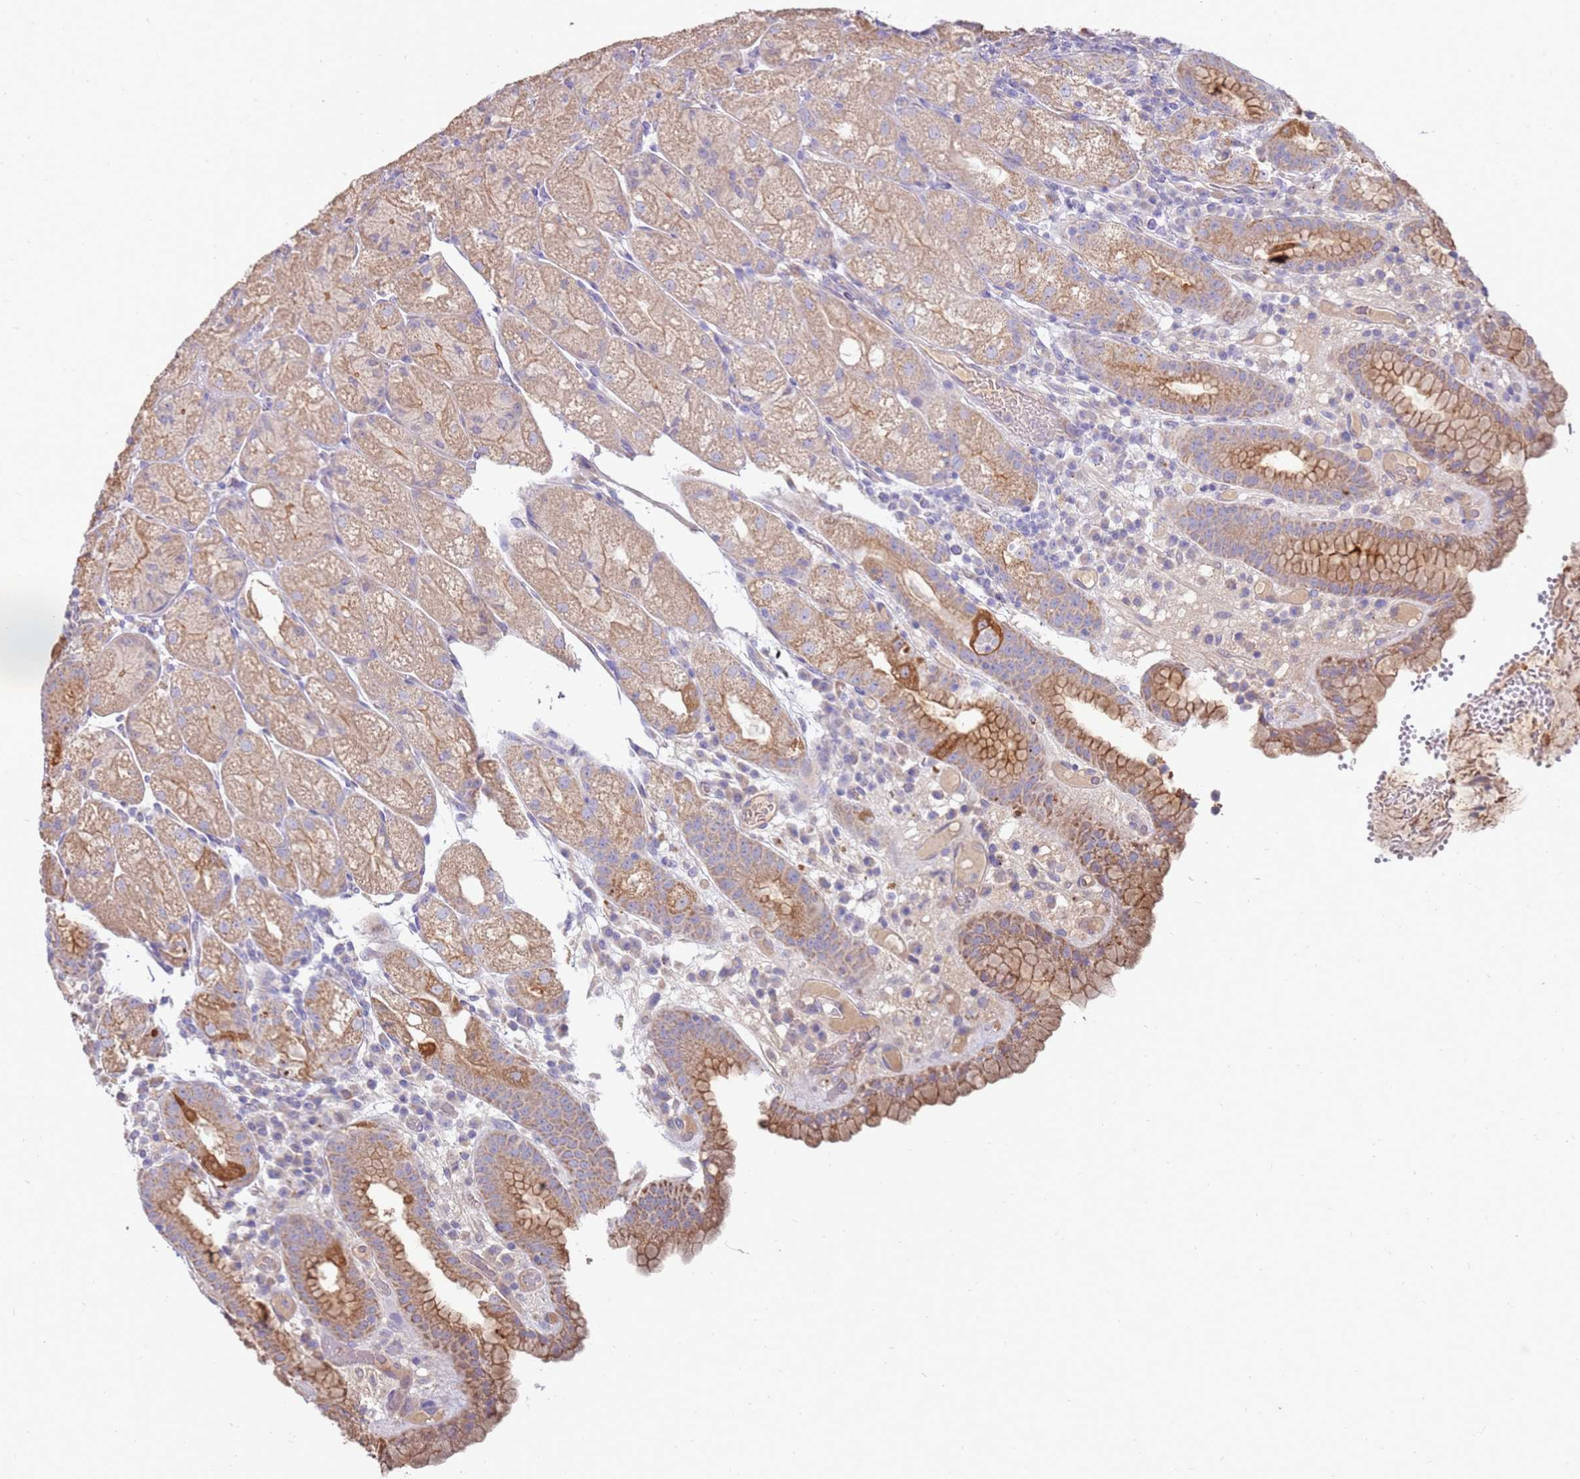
{"staining": {"intensity": "moderate", "quantity": "25%-75%", "location": "cytoplasmic/membranous"}, "tissue": "stomach", "cell_type": "Glandular cells", "image_type": "normal", "snomed": [{"axis": "morphology", "description": "Normal tissue, NOS"}, {"axis": "topography", "description": "Stomach, upper"}], "caption": "About 25%-75% of glandular cells in benign human stomach reveal moderate cytoplasmic/membranous protein staining as visualized by brown immunohistochemical staining.", "gene": "SLC44A4", "patient": {"sex": "male", "age": 52}}